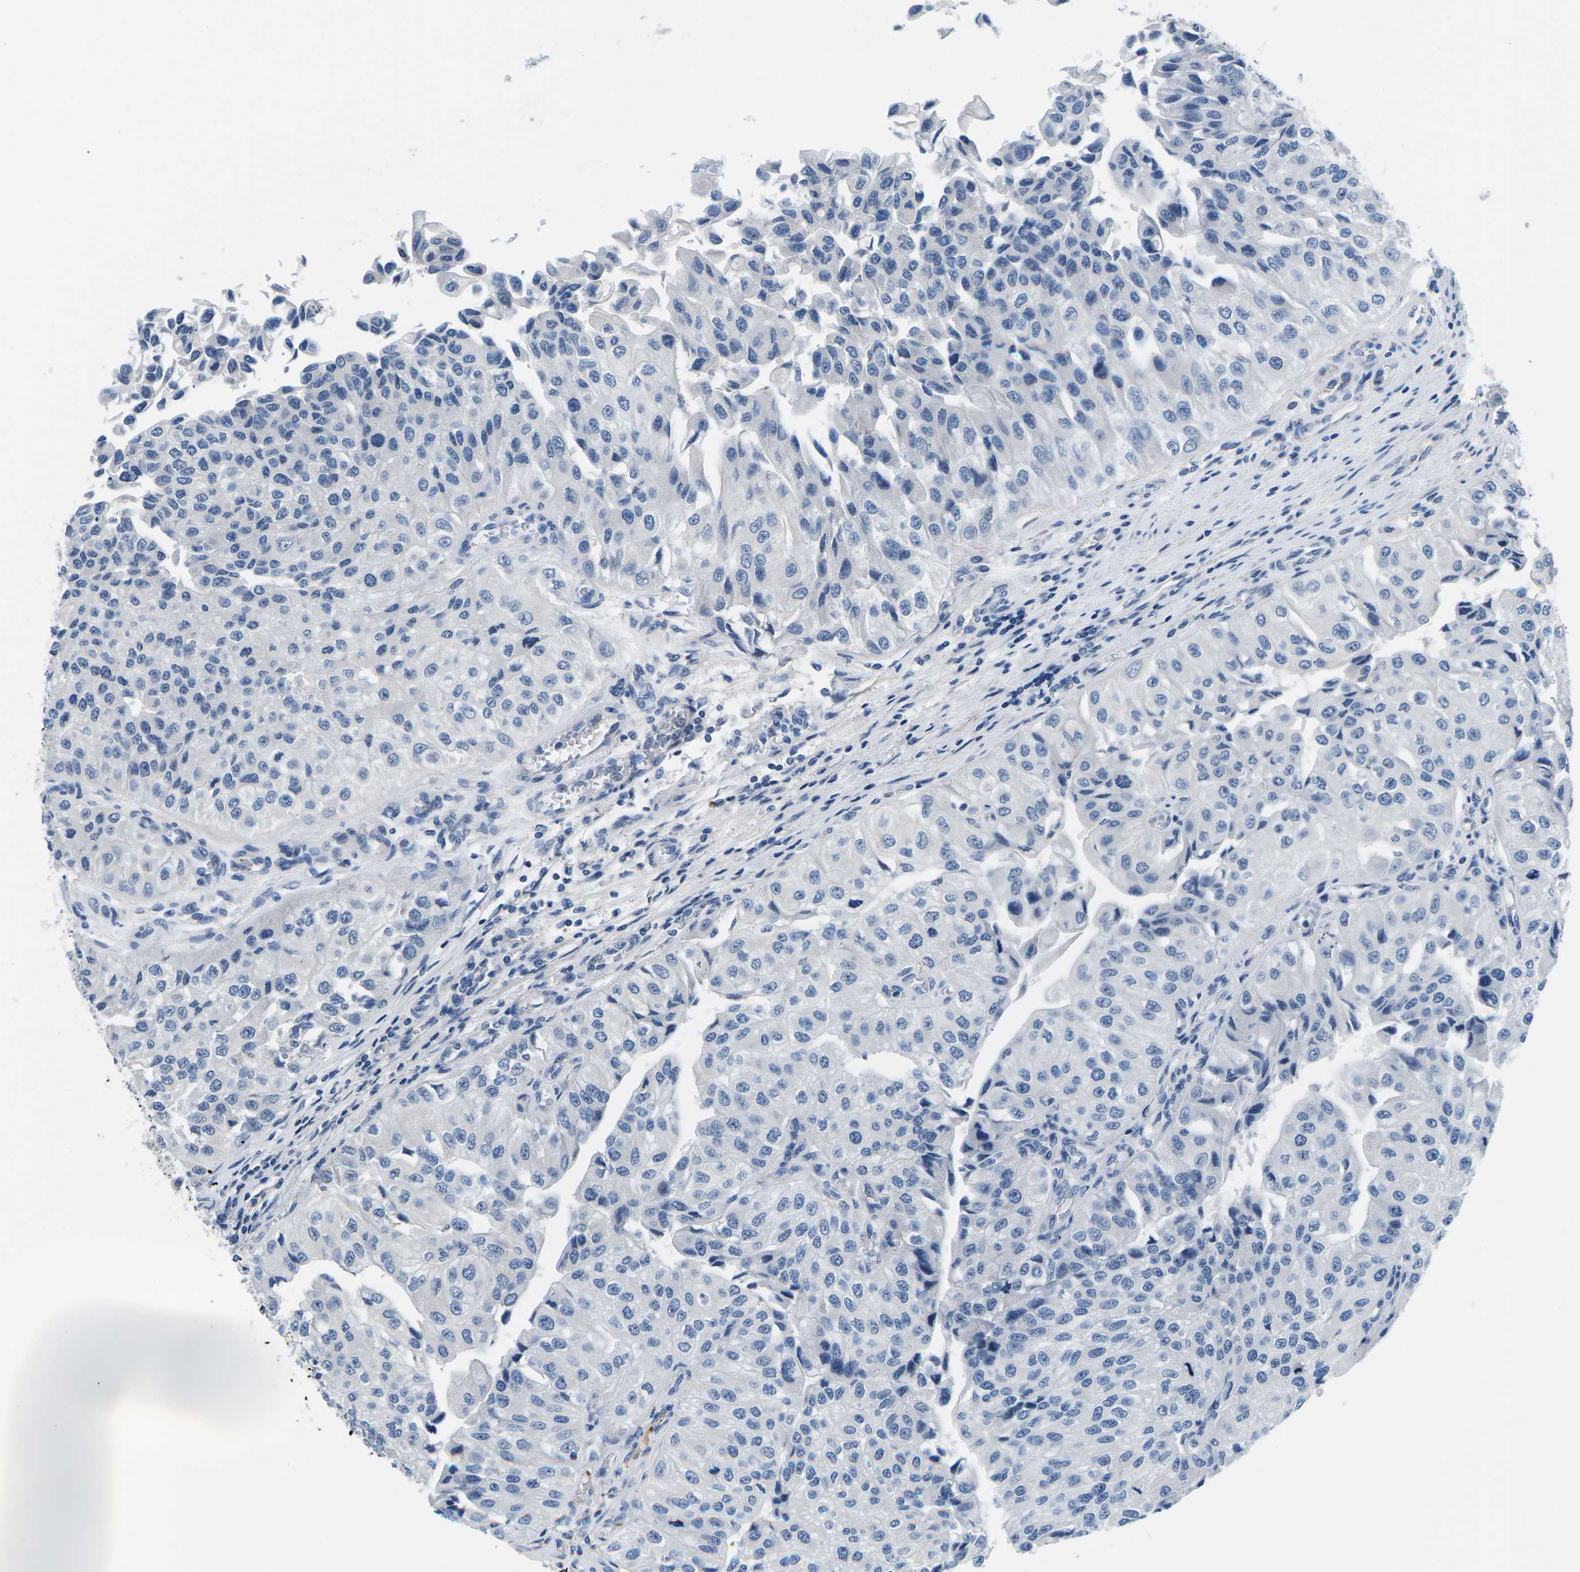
{"staining": {"intensity": "negative", "quantity": "none", "location": "none"}, "tissue": "urothelial cancer", "cell_type": "Tumor cells", "image_type": "cancer", "snomed": [{"axis": "morphology", "description": "Urothelial carcinoma, High grade"}, {"axis": "topography", "description": "Kidney"}, {"axis": "topography", "description": "Urinary bladder"}], "caption": "IHC micrograph of urothelial cancer stained for a protein (brown), which exhibits no staining in tumor cells. The staining is performed using DAB brown chromogen with nuclei counter-stained in using hematoxylin.", "gene": "TSPAN2", "patient": {"sex": "male", "age": 77}}